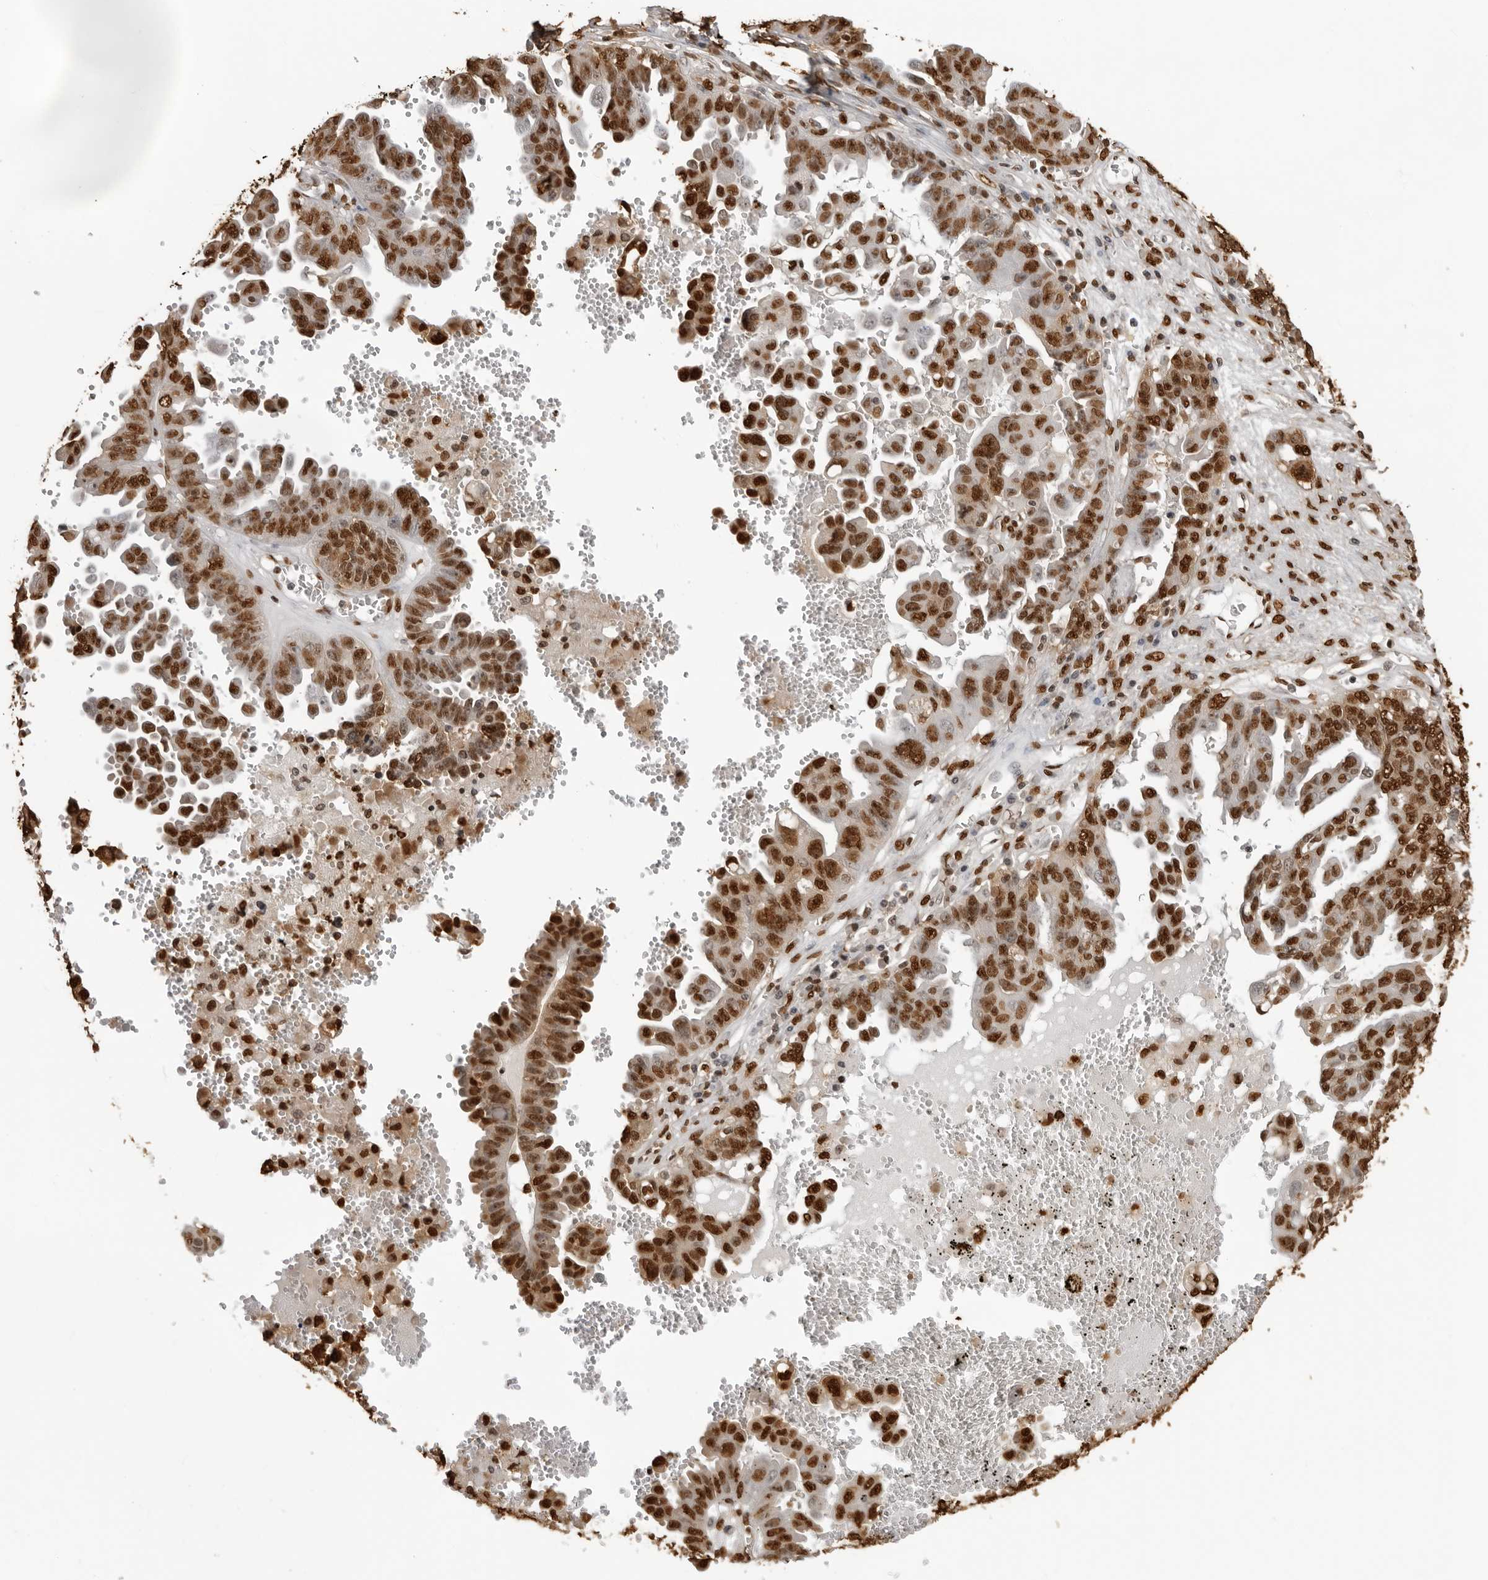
{"staining": {"intensity": "strong", "quantity": ">75%", "location": "nuclear"}, "tissue": "ovarian cancer", "cell_type": "Tumor cells", "image_type": "cancer", "snomed": [{"axis": "morphology", "description": "Carcinoma, endometroid"}, {"axis": "topography", "description": "Ovary"}], "caption": "Ovarian cancer stained with a brown dye reveals strong nuclear positive staining in about >75% of tumor cells.", "gene": "ZFP91", "patient": {"sex": "female", "age": 62}}